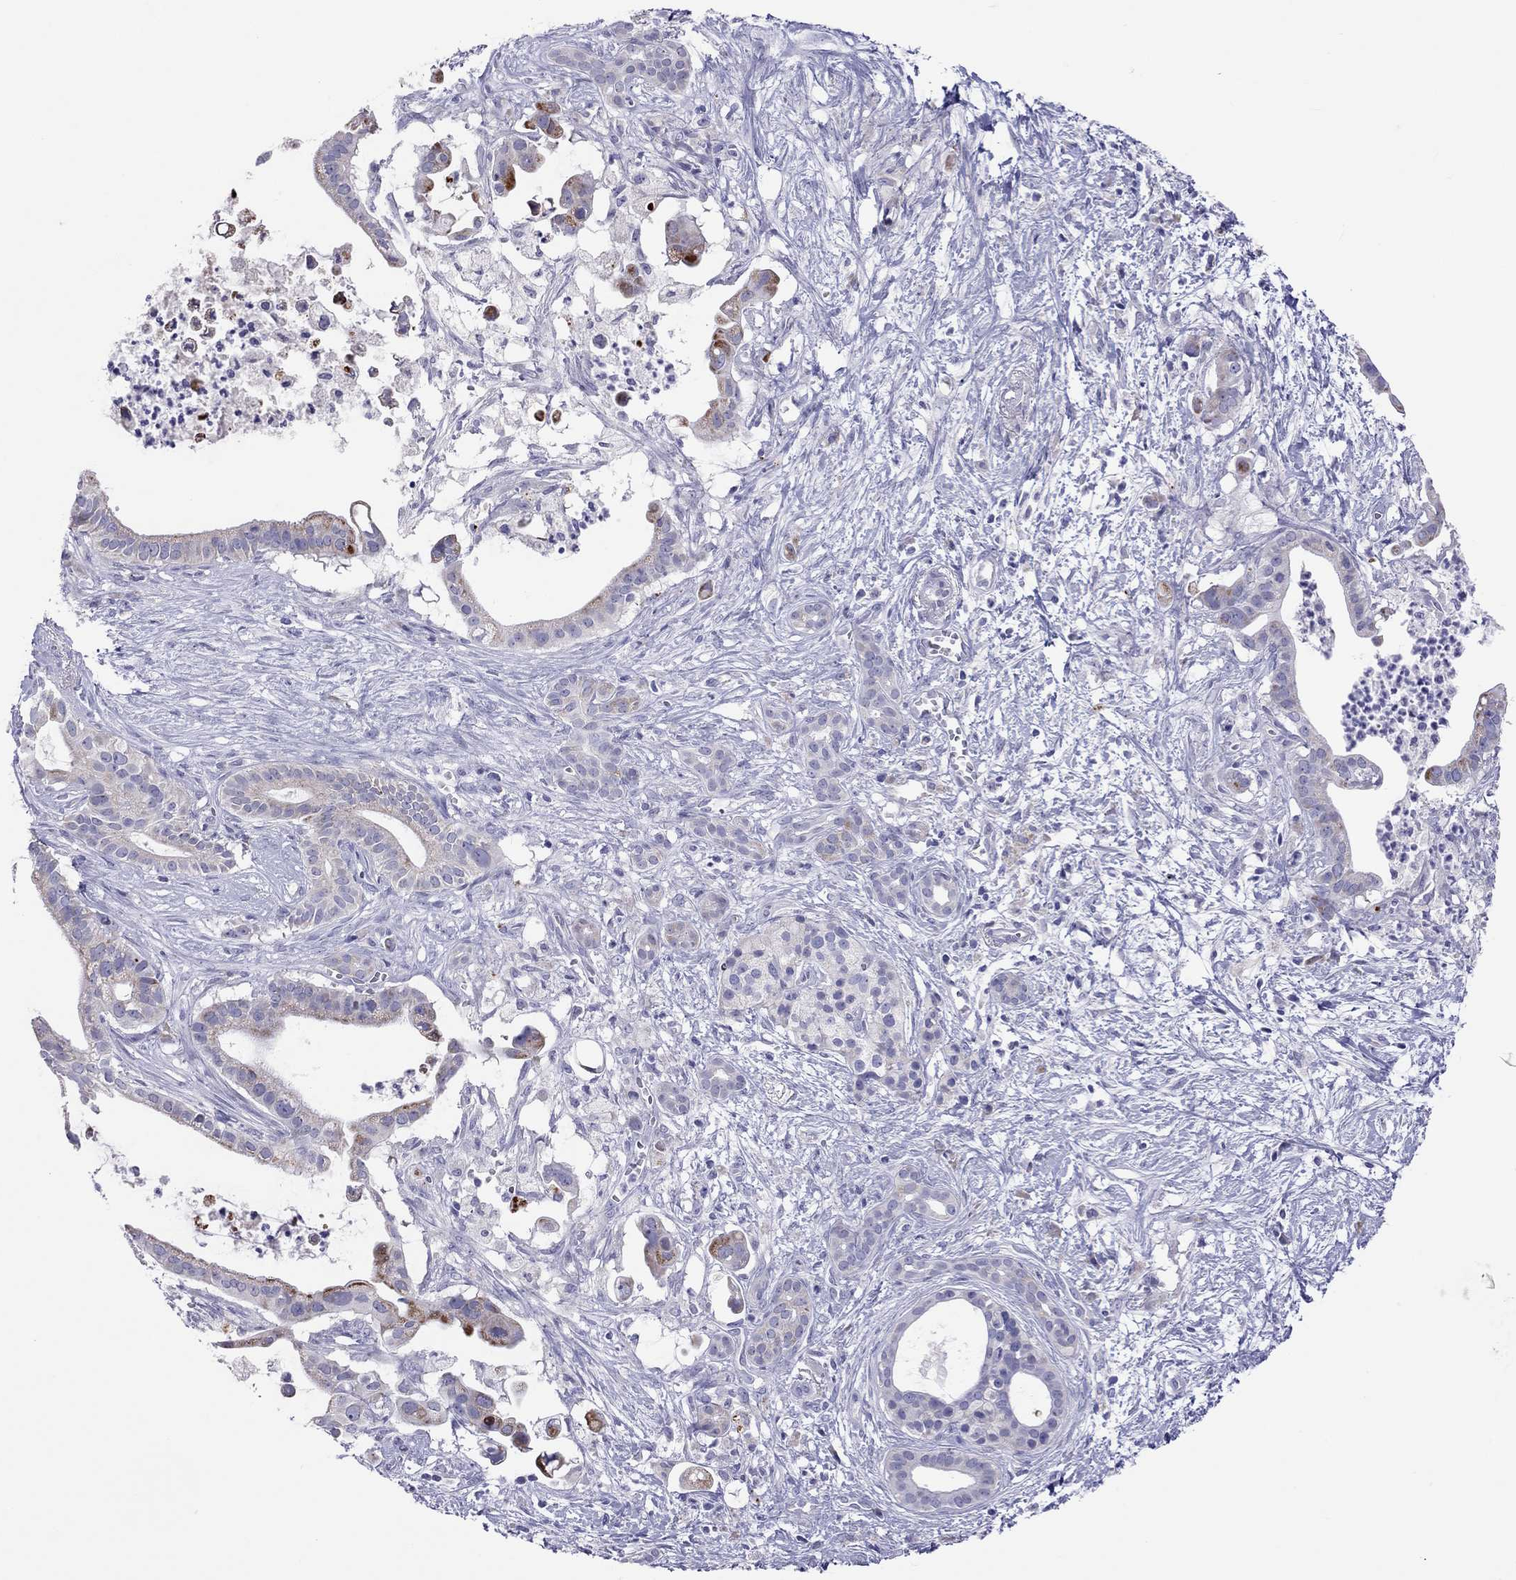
{"staining": {"intensity": "moderate", "quantity": "25%-75%", "location": "cytoplasmic/membranous"}, "tissue": "pancreatic cancer", "cell_type": "Tumor cells", "image_type": "cancer", "snomed": [{"axis": "morphology", "description": "Adenocarcinoma, NOS"}, {"axis": "topography", "description": "Pancreas"}], "caption": "About 25%-75% of tumor cells in human pancreatic cancer show moderate cytoplasmic/membranous protein positivity as visualized by brown immunohistochemical staining.", "gene": "COL9A1", "patient": {"sex": "male", "age": 61}}